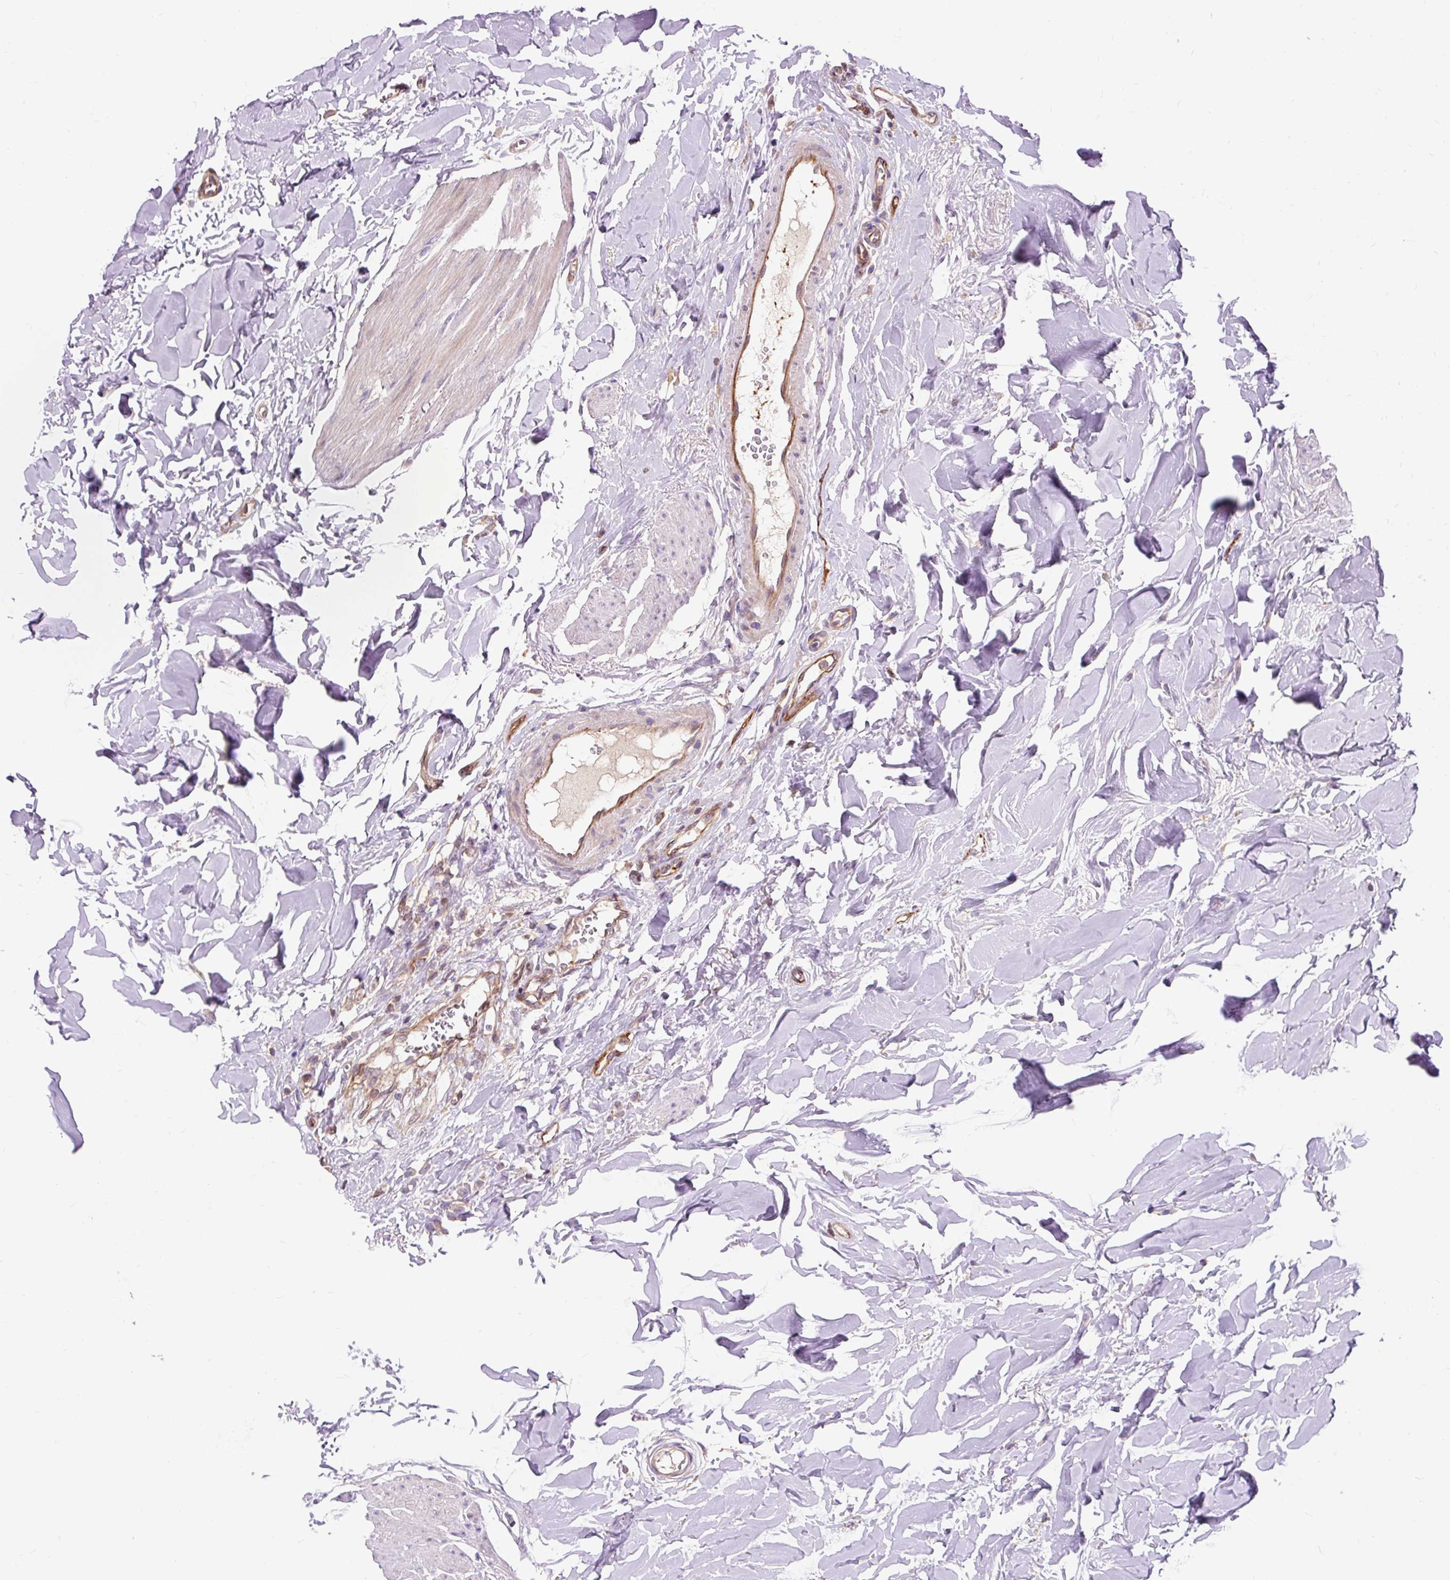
{"staining": {"intensity": "weak", "quantity": ">75%", "location": "cytoplasmic/membranous"}, "tissue": "breast cancer", "cell_type": "Tumor cells", "image_type": "cancer", "snomed": [{"axis": "morphology", "description": "Lobular carcinoma"}, {"axis": "topography", "description": "Breast"}], "caption": "This micrograph reveals lobular carcinoma (breast) stained with immunohistochemistry to label a protein in brown. The cytoplasmic/membranous of tumor cells show weak positivity for the protein. Nuclei are counter-stained blue.", "gene": "PCDHGB3", "patient": {"sex": "female", "age": 91}}